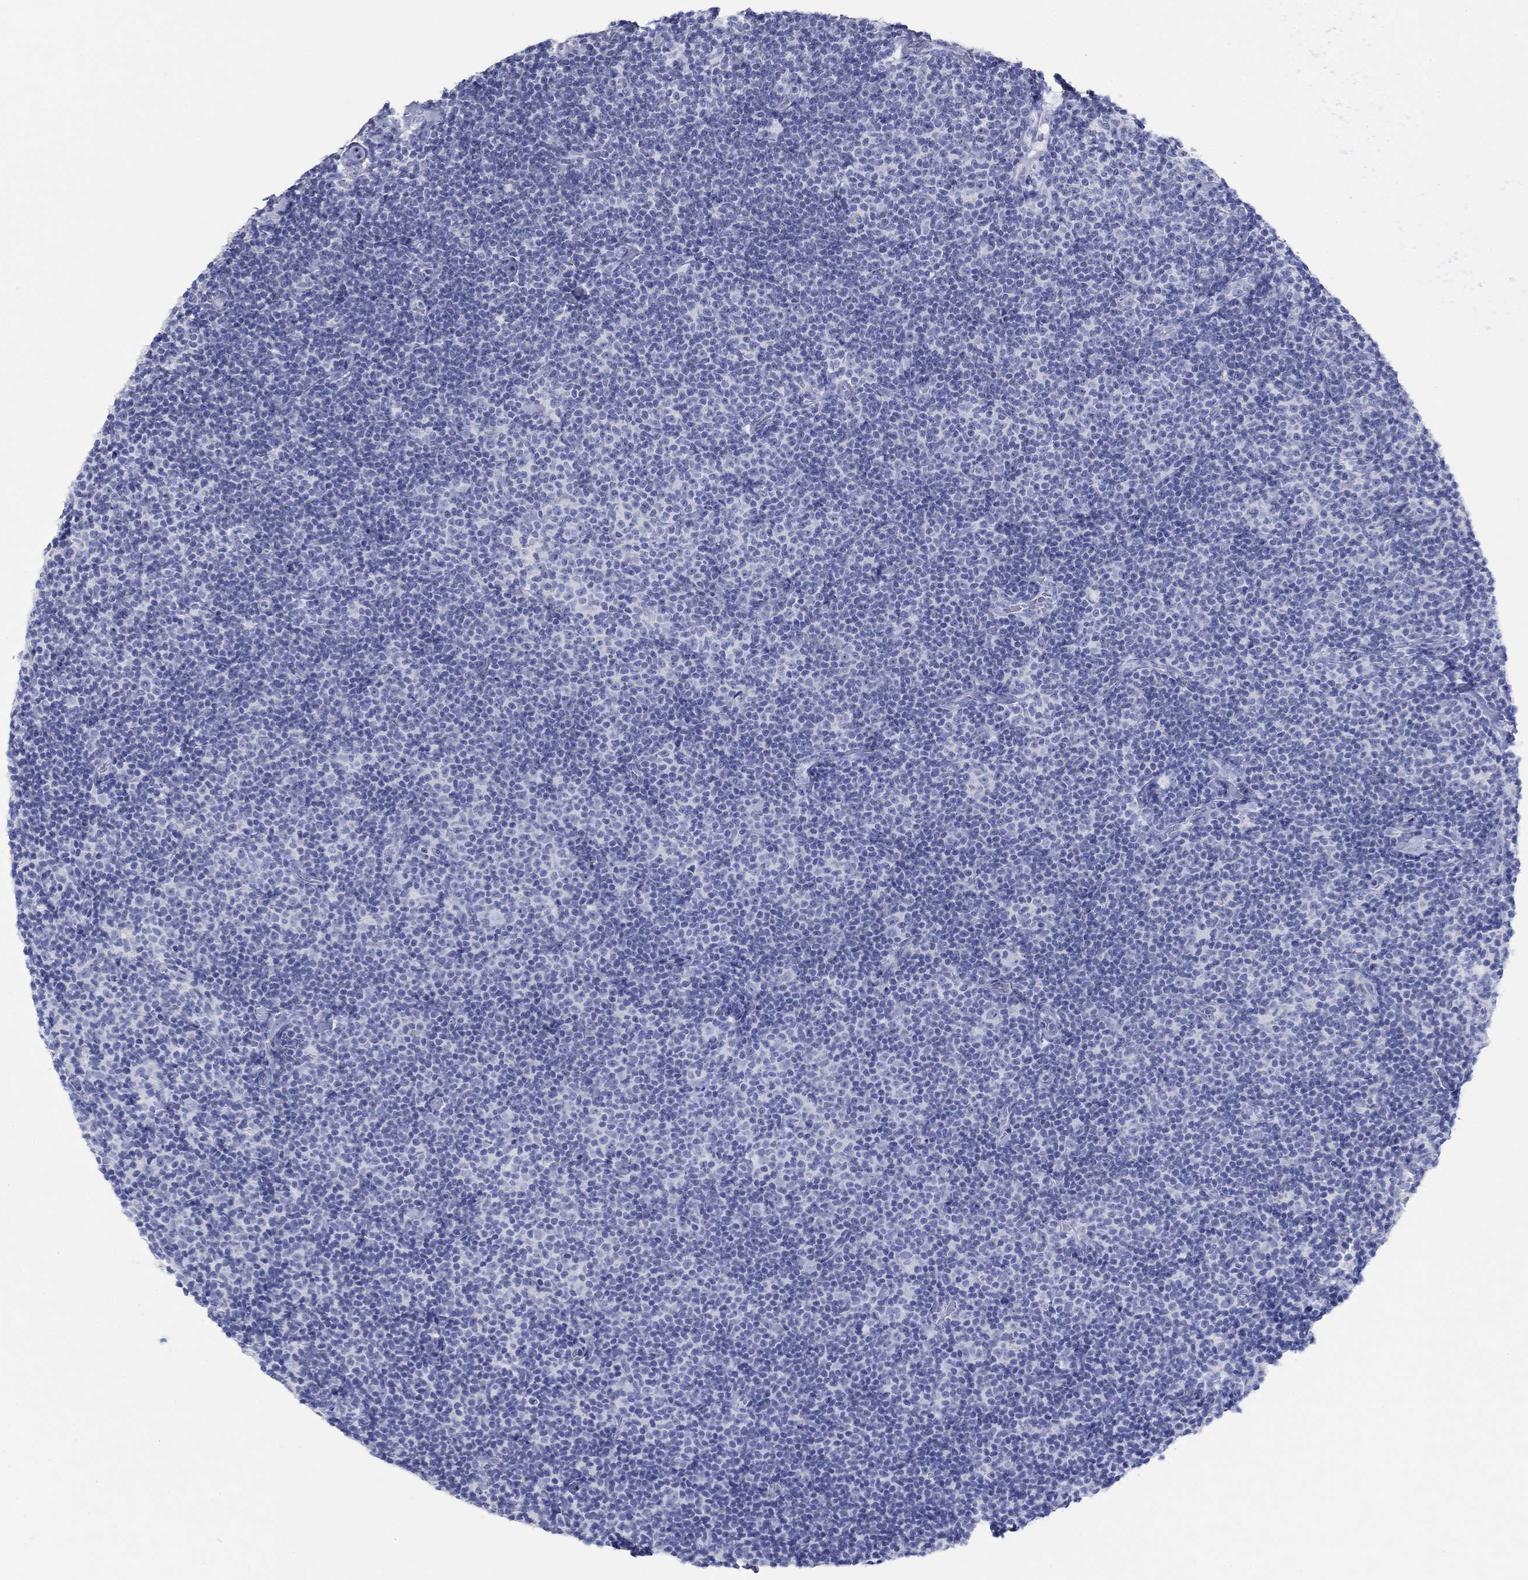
{"staining": {"intensity": "negative", "quantity": "none", "location": "none"}, "tissue": "lymphoma", "cell_type": "Tumor cells", "image_type": "cancer", "snomed": [{"axis": "morphology", "description": "Malignant lymphoma, non-Hodgkin's type, Low grade"}, {"axis": "topography", "description": "Lymph node"}], "caption": "Immunohistochemical staining of malignant lymphoma, non-Hodgkin's type (low-grade) exhibits no significant expression in tumor cells.", "gene": "PDYN", "patient": {"sex": "male", "age": 81}}